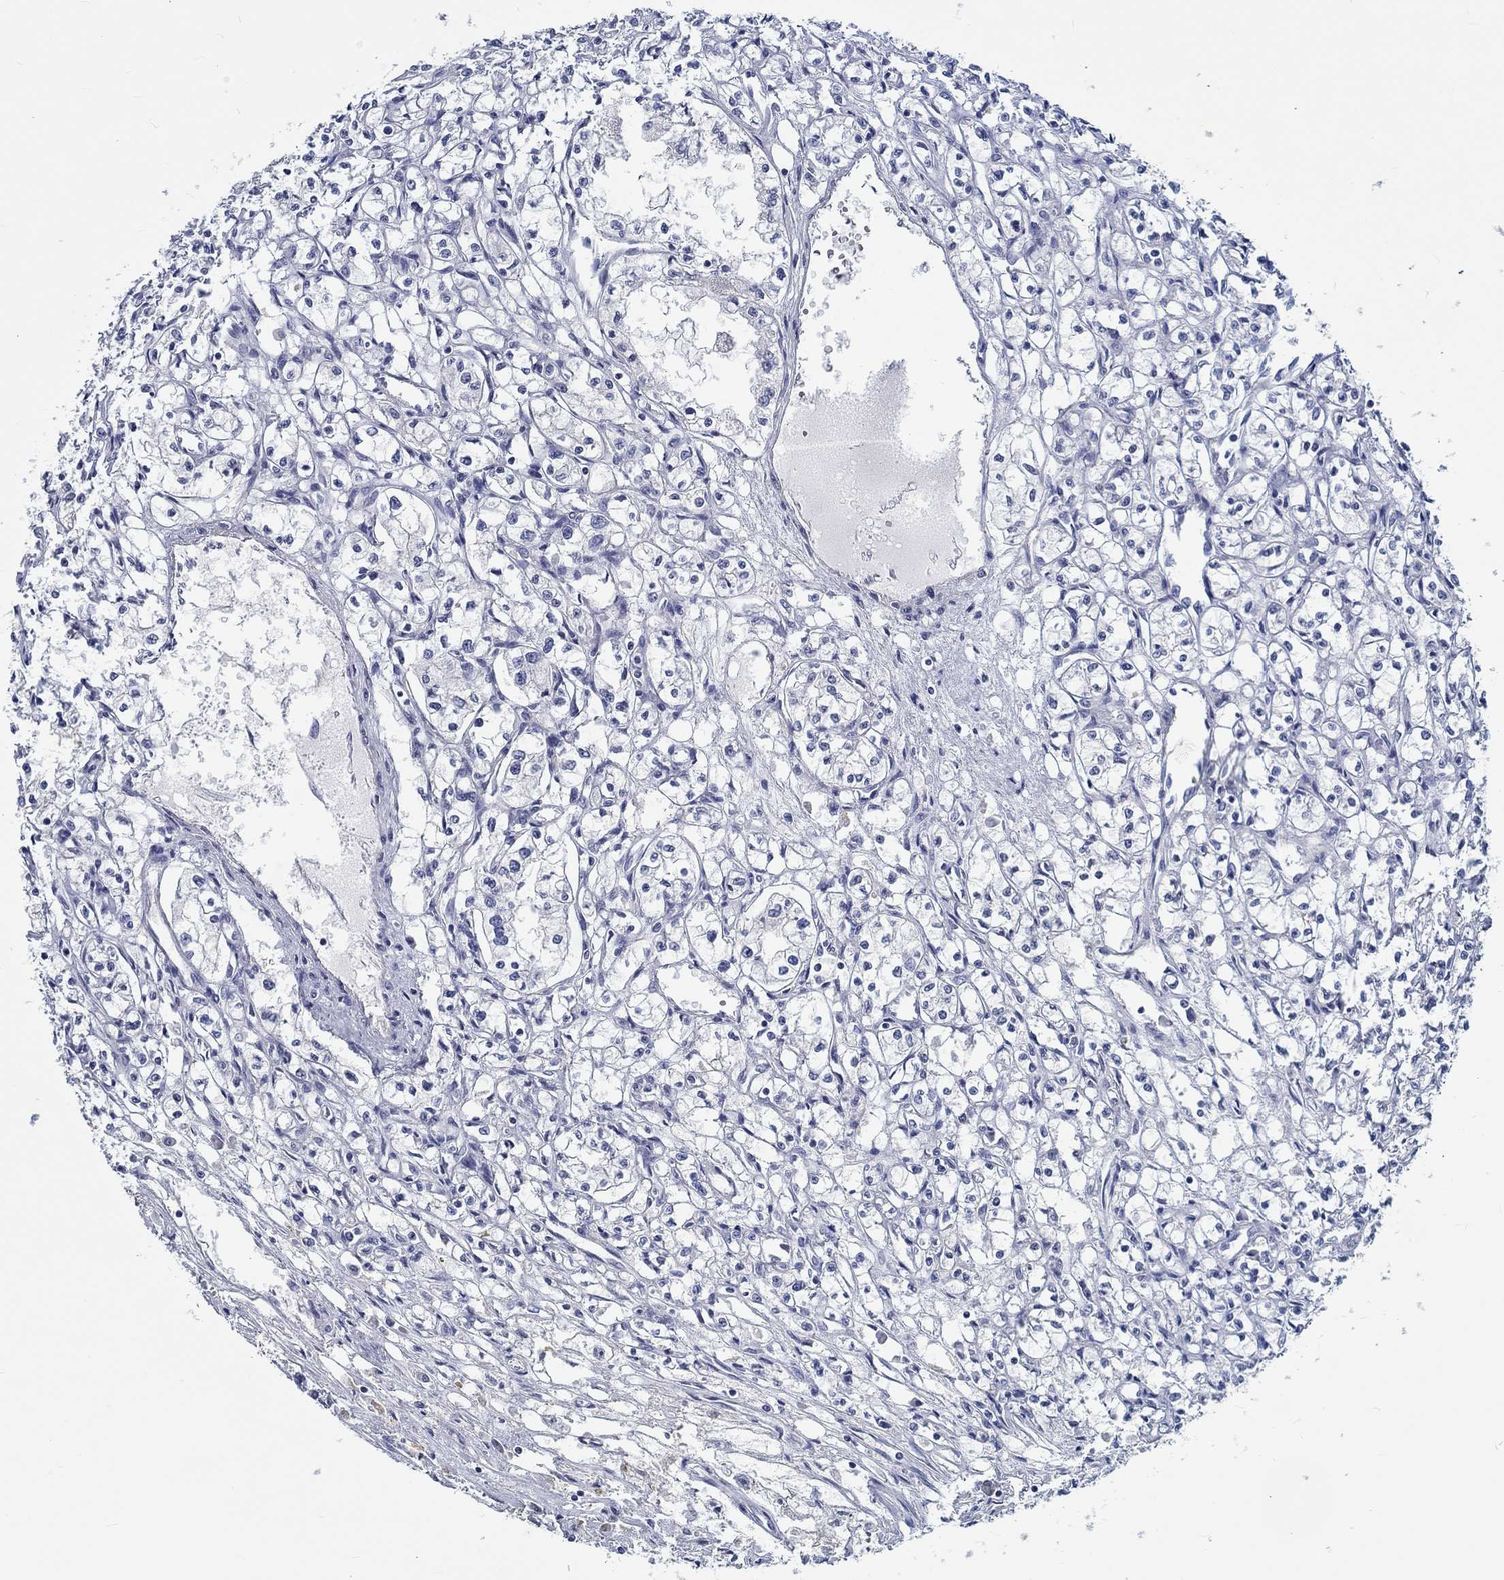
{"staining": {"intensity": "negative", "quantity": "none", "location": "none"}, "tissue": "renal cancer", "cell_type": "Tumor cells", "image_type": "cancer", "snomed": [{"axis": "morphology", "description": "Adenocarcinoma, NOS"}, {"axis": "topography", "description": "Kidney"}], "caption": "A photomicrograph of renal adenocarcinoma stained for a protein exhibits no brown staining in tumor cells.", "gene": "MYBPC1", "patient": {"sex": "male", "age": 56}}